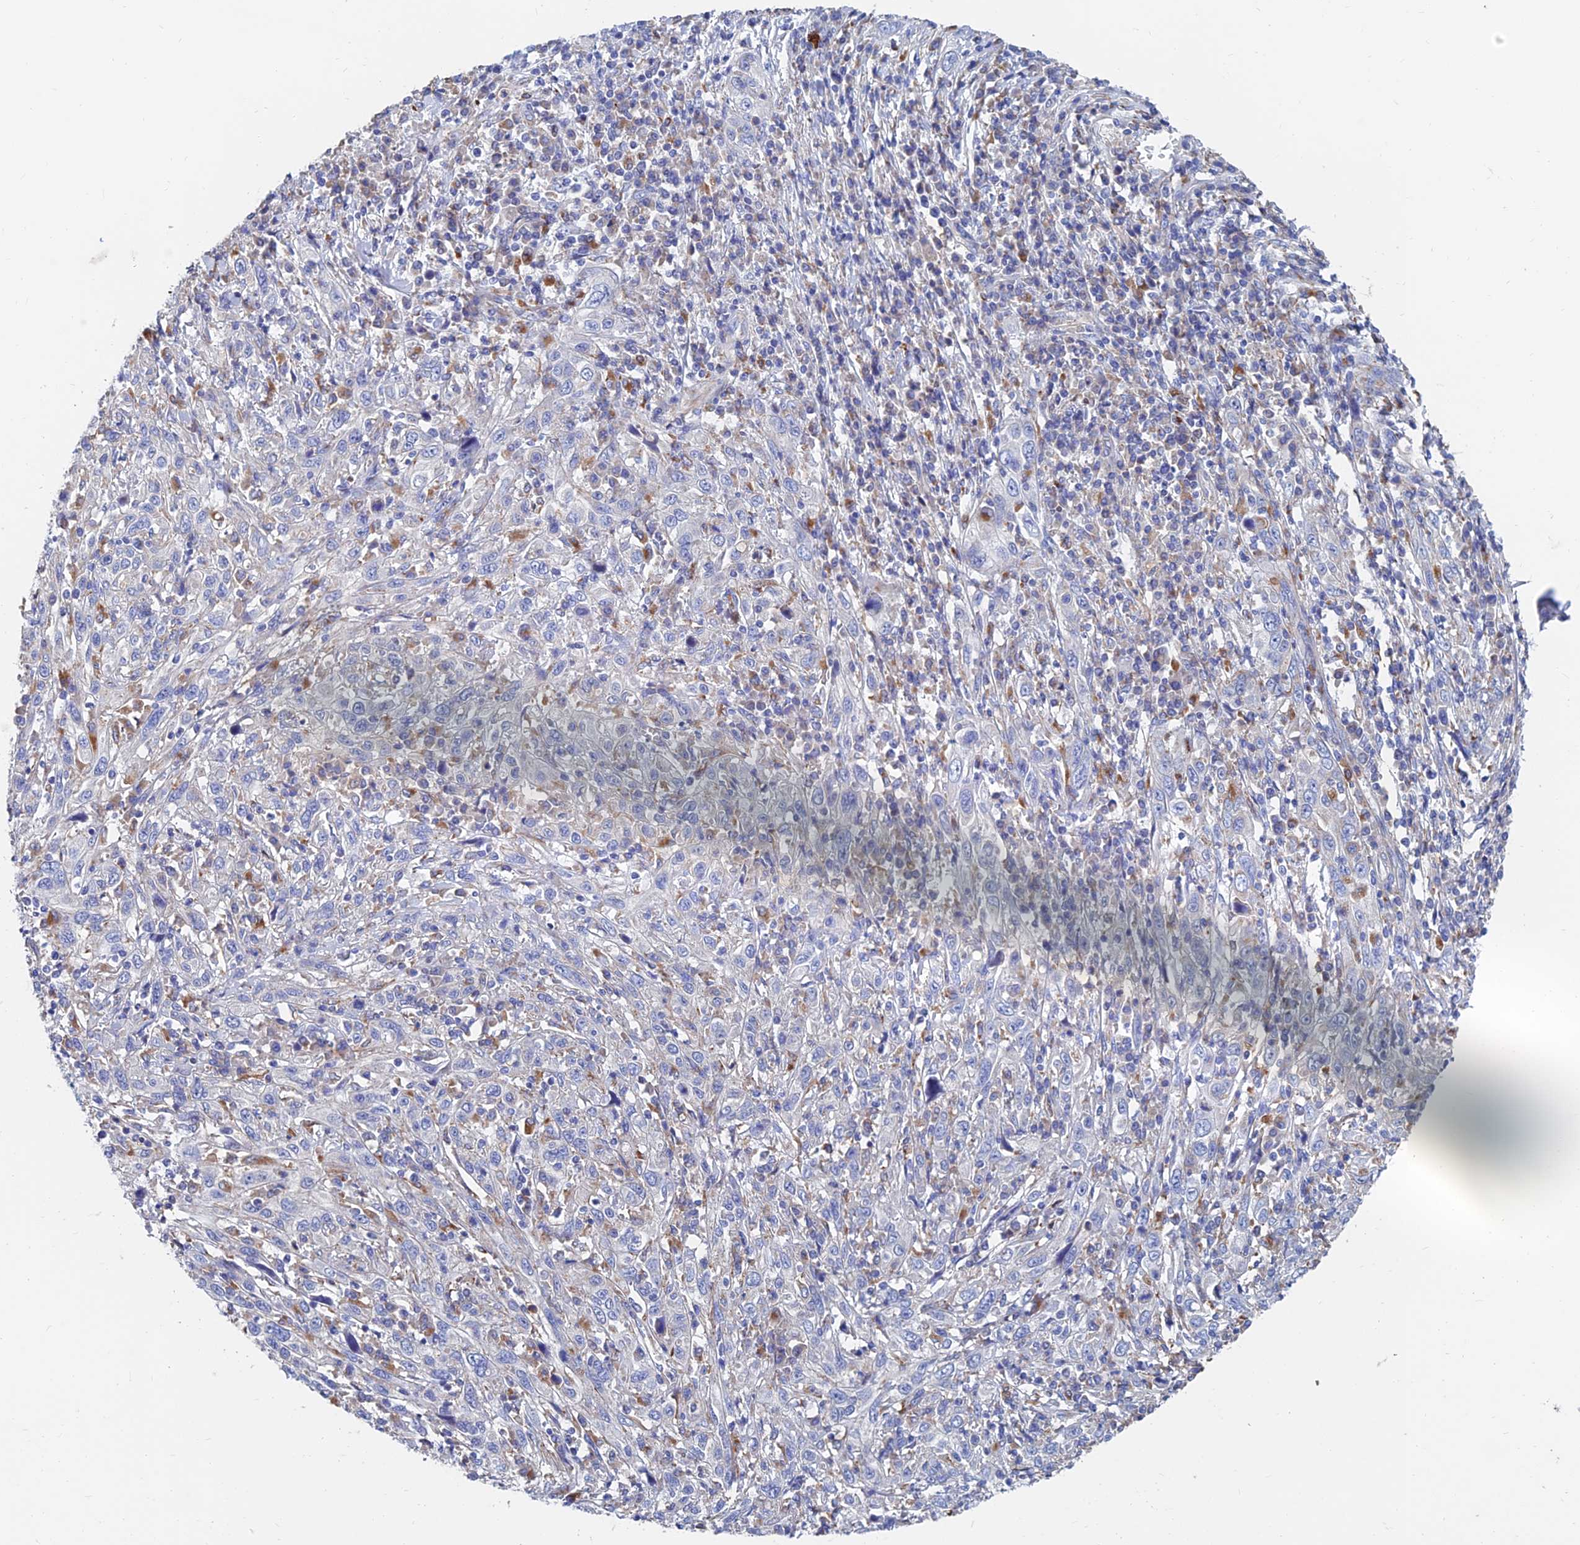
{"staining": {"intensity": "negative", "quantity": "none", "location": "none"}, "tissue": "cervical cancer", "cell_type": "Tumor cells", "image_type": "cancer", "snomed": [{"axis": "morphology", "description": "Squamous cell carcinoma, NOS"}, {"axis": "topography", "description": "Cervix"}], "caption": "A high-resolution histopathology image shows IHC staining of squamous cell carcinoma (cervical), which demonstrates no significant staining in tumor cells. (Stains: DAB (3,3'-diaminobenzidine) IHC with hematoxylin counter stain, Microscopy: brightfield microscopy at high magnification).", "gene": "SPNS1", "patient": {"sex": "female", "age": 46}}